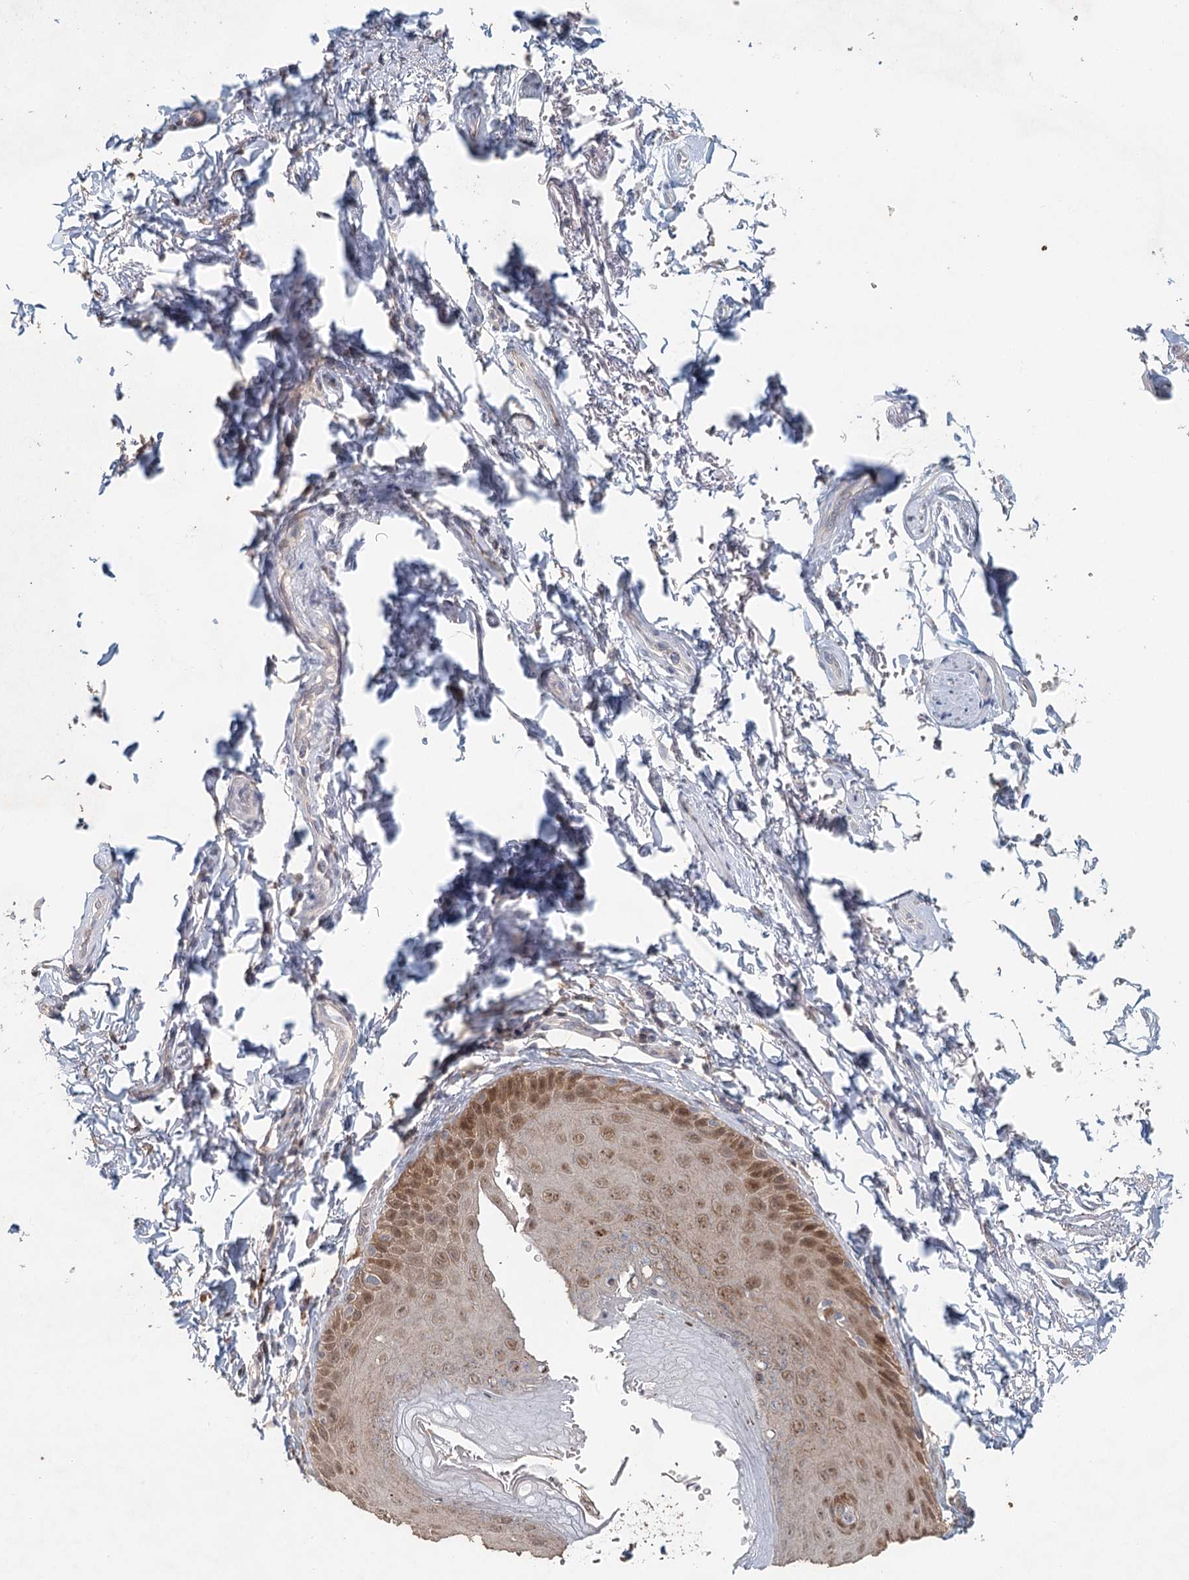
{"staining": {"intensity": "moderate", "quantity": ">75%", "location": "nuclear"}, "tissue": "skin", "cell_type": "Epidermal cells", "image_type": "normal", "snomed": [{"axis": "morphology", "description": "Normal tissue, NOS"}, {"axis": "topography", "description": "Anal"}], "caption": "An IHC image of normal tissue is shown. Protein staining in brown shows moderate nuclear positivity in skin within epidermal cells. The staining was performed using DAB, with brown indicating positive protein expression. Nuclei are stained blue with hematoxylin.", "gene": "ADK", "patient": {"sex": "male", "age": 44}}